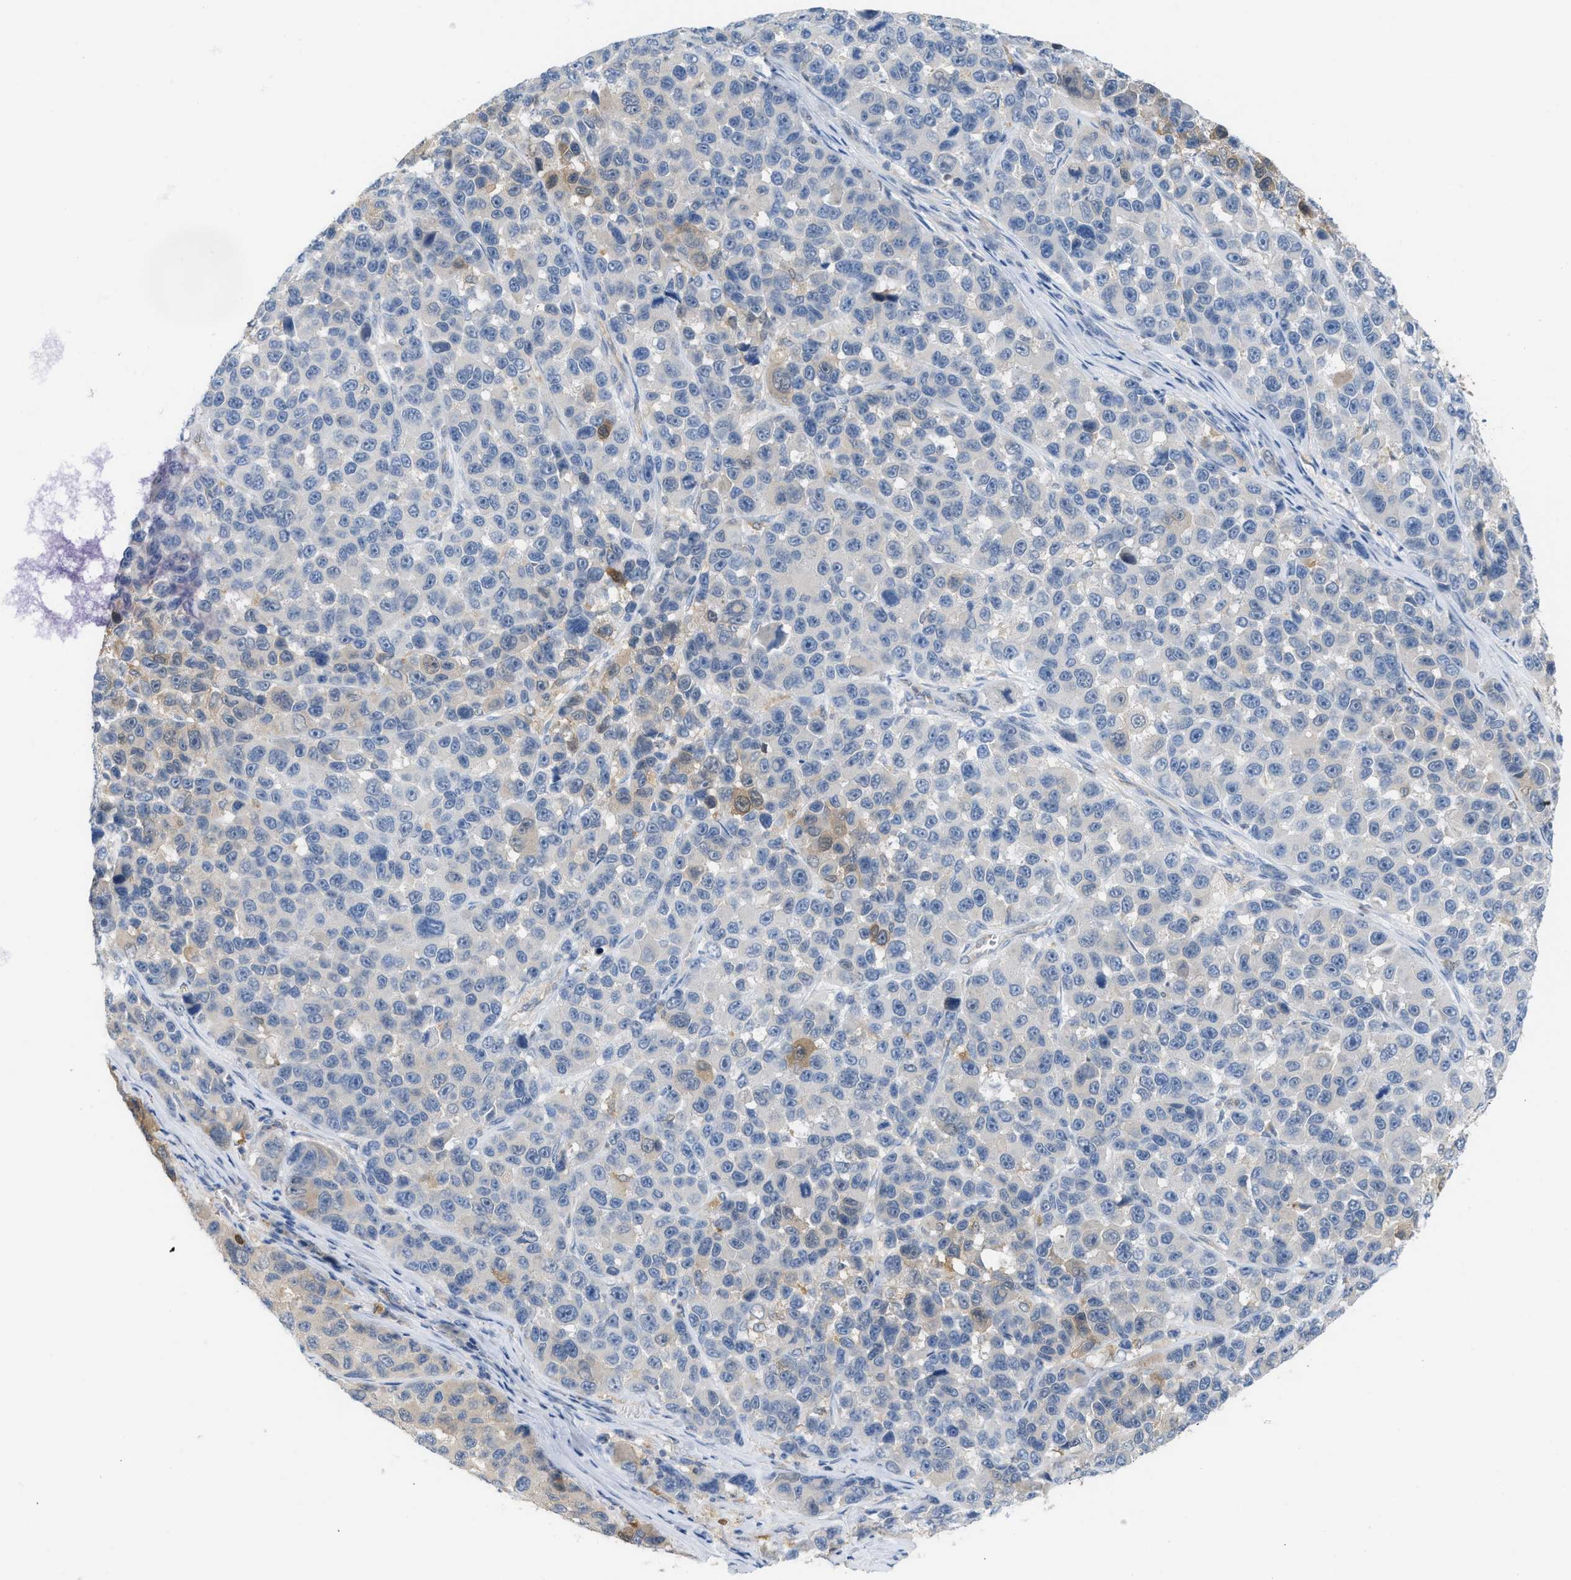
{"staining": {"intensity": "negative", "quantity": "none", "location": "none"}, "tissue": "melanoma", "cell_type": "Tumor cells", "image_type": "cancer", "snomed": [{"axis": "morphology", "description": "Malignant melanoma, NOS"}, {"axis": "topography", "description": "Skin"}], "caption": "Protein analysis of malignant melanoma demonstrates no significant staining in tumor cells.", "gene": "CSTB", "patient": {"sex": "male", "age": 53}}